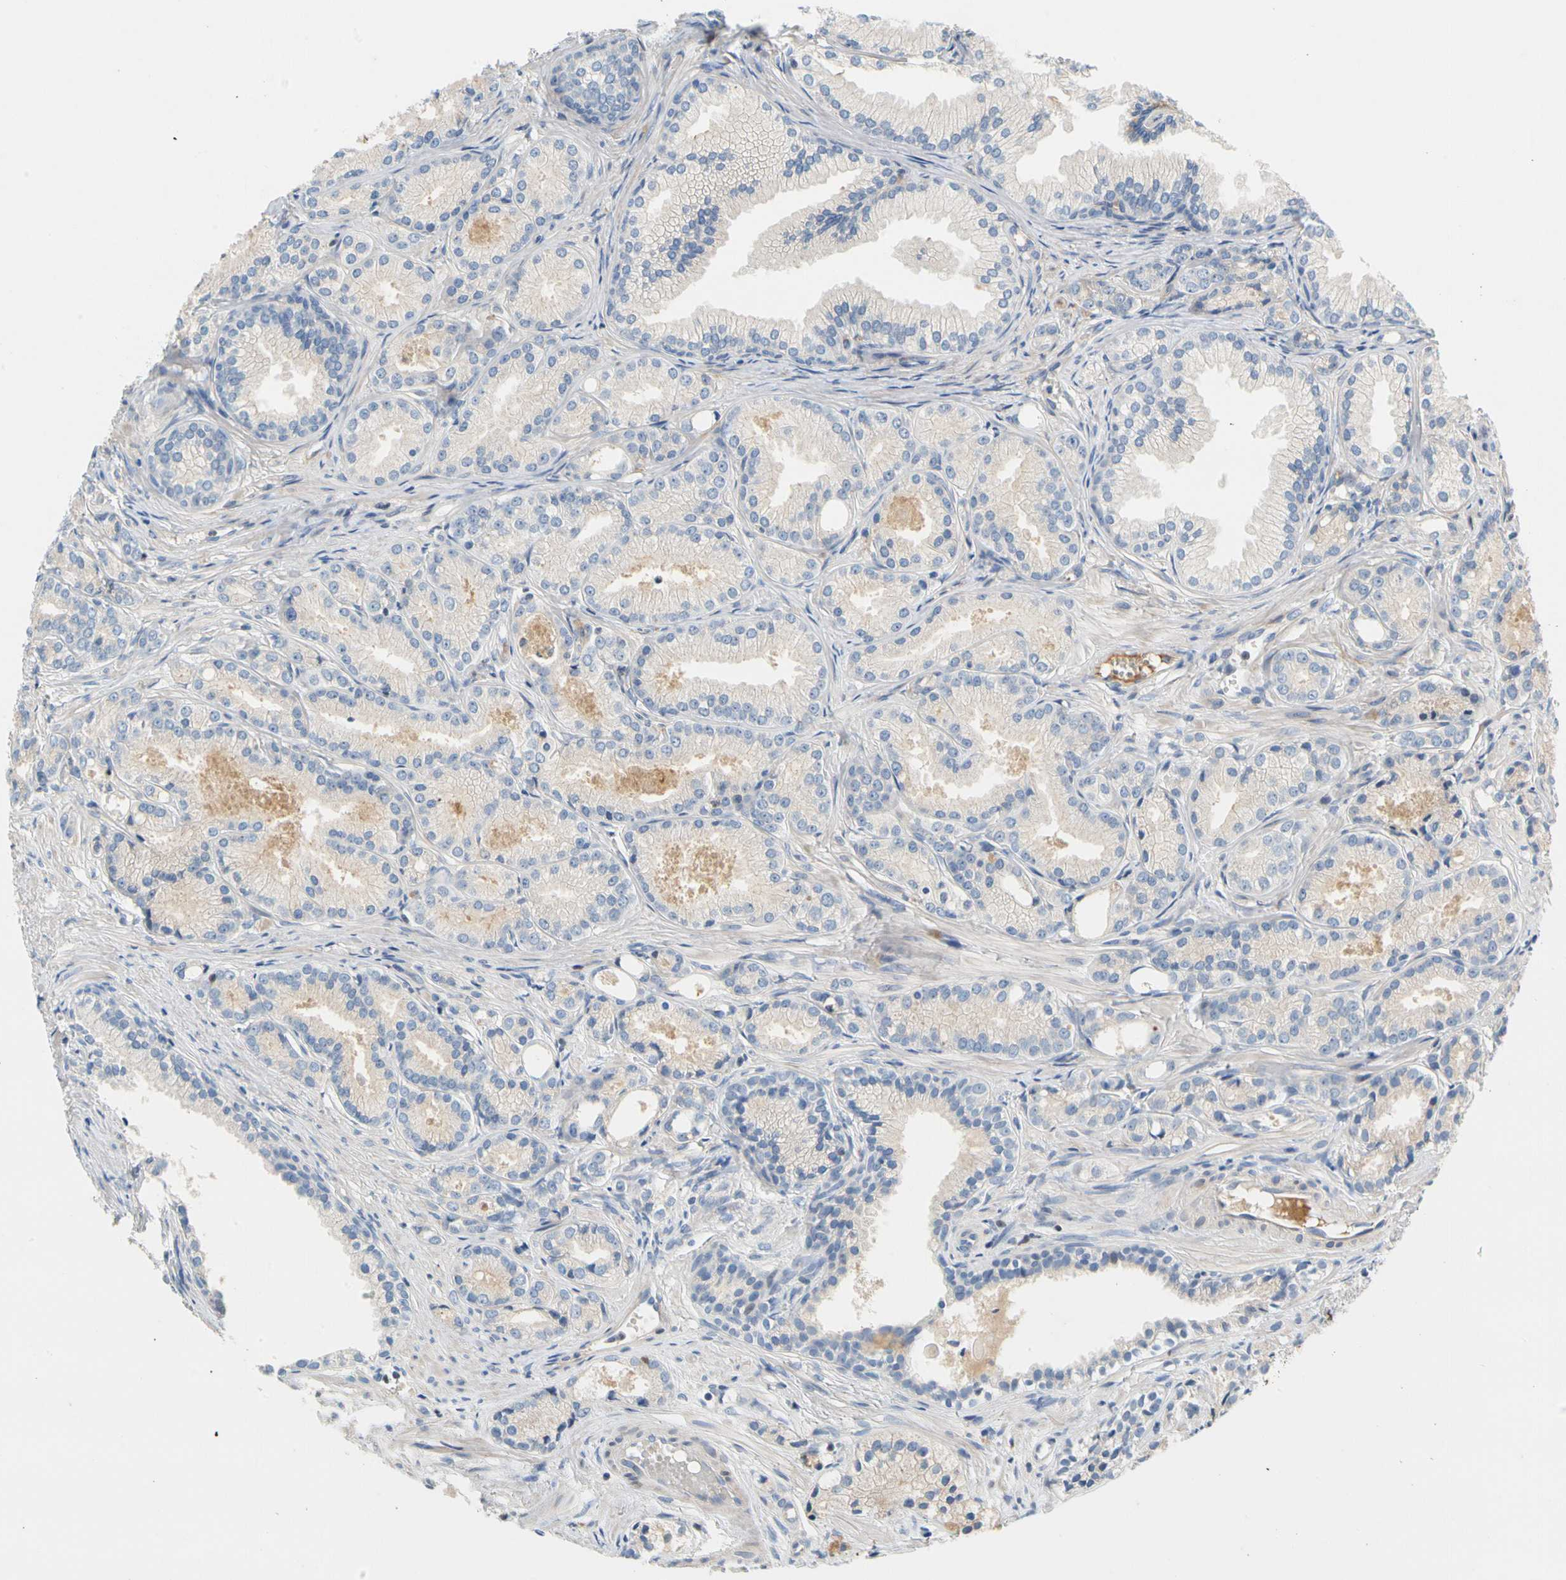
{"staining": {"intensity": "negative", "quantity": "none", "location": "none"}, "tissue": "prostate cancer", "cell_type": "Tumor cells", "image_type": "cancer", "snomed": [{"axis": "morphology", "description": "Adenocarcinoma, Low grade"}, {"axis": "topography", "description": "Prostate"}], "caption": "High magnification brightfield microscopy of prostate cancer (adenocarcinoma (low-grade)) stained with DAB (3,3'-diaminobenzidine) (brown) and counterstained with hematoxylin (blue): tumor cells show no significant positivity.", "gene": "SP140", "patient": {"sex": "male", "age": 72}}